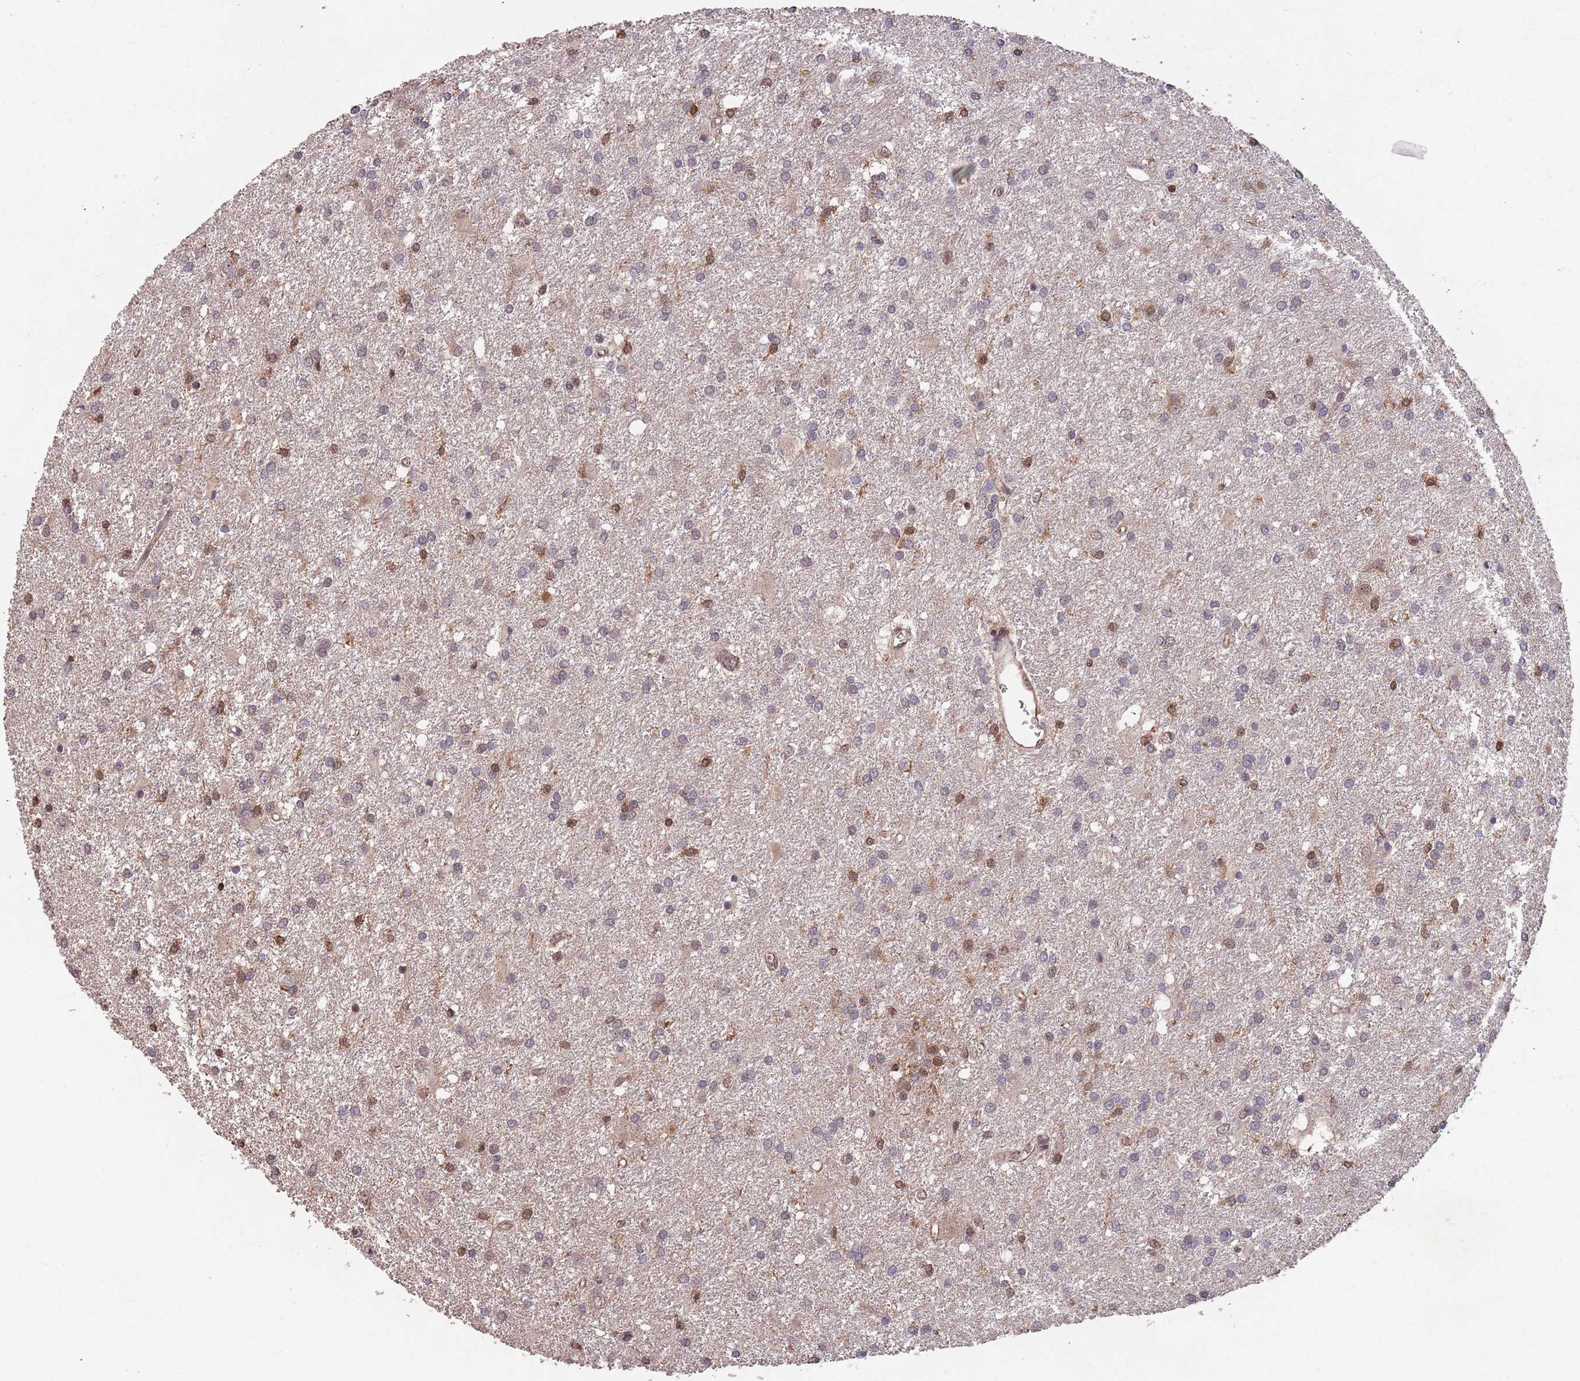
{"staining": {"intensity": "moderate", "quantity": "25%-75%", "location": "cytoplasmic/membranous,nuclear"}, "tissue": "glioma", "cell_type": "Tumor cells", "image_type": "cancer", "snomed": [{"axis": "morphology", "description": "Glioma, malignant, High grade"}, {"axis": "topography", "description": "Brain"}], "caption": "Immunohistochemical staining of malignant high-grade glioma demonstrates moderate cytoplasmic/membranous and nuclear protein positivity in about 25%-75% of tumor cells.", "gene": "ZNF639", "patient": {"sex": "female", "age": 50}}